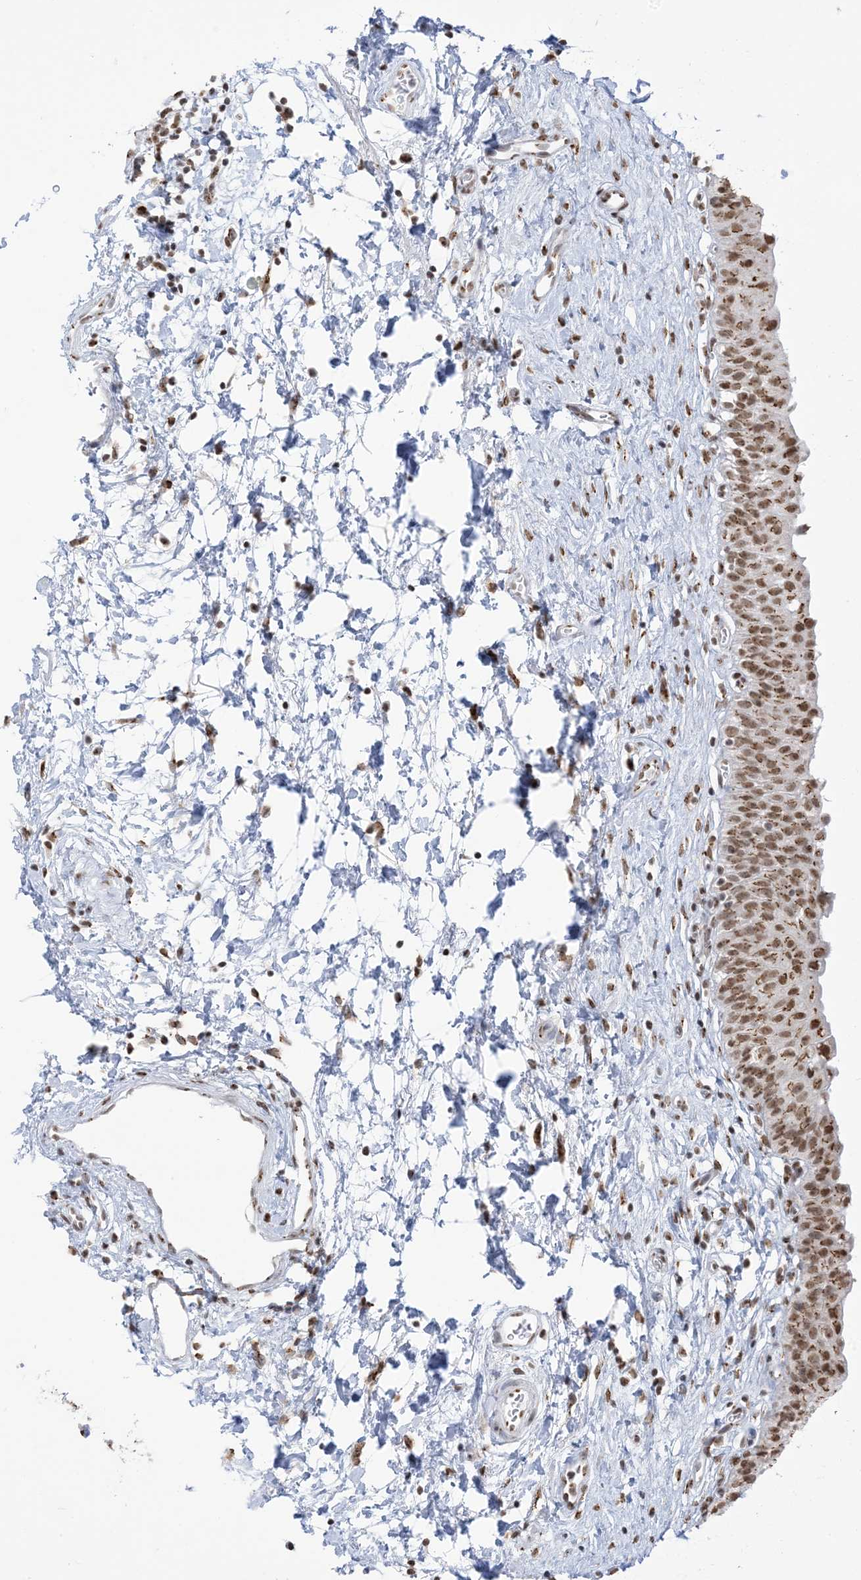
{"staining": {"intensity": "moderate", "quantity": ">75%", "location": "cytoplasmic/membranous,nuclear"}, "tissue": "urinary bladder", "cell_type": "Urothelial cells", "image_type": "normal", "snomed": [{"axis": "morphology", "description": "Normal tissue, NOS"}, {"axis": "topography", "description": "Urinary bladder"}], "caption": "Moderate cytoplasmic/membranous,nuclear expression is identified in approximately >75% of urothelial cells in normal urinary bladder. (Brightfield microscopy of DAB IHC at high magnification).", "gene": "GPR107", "patient": {"sex": "male", "age": 51}}